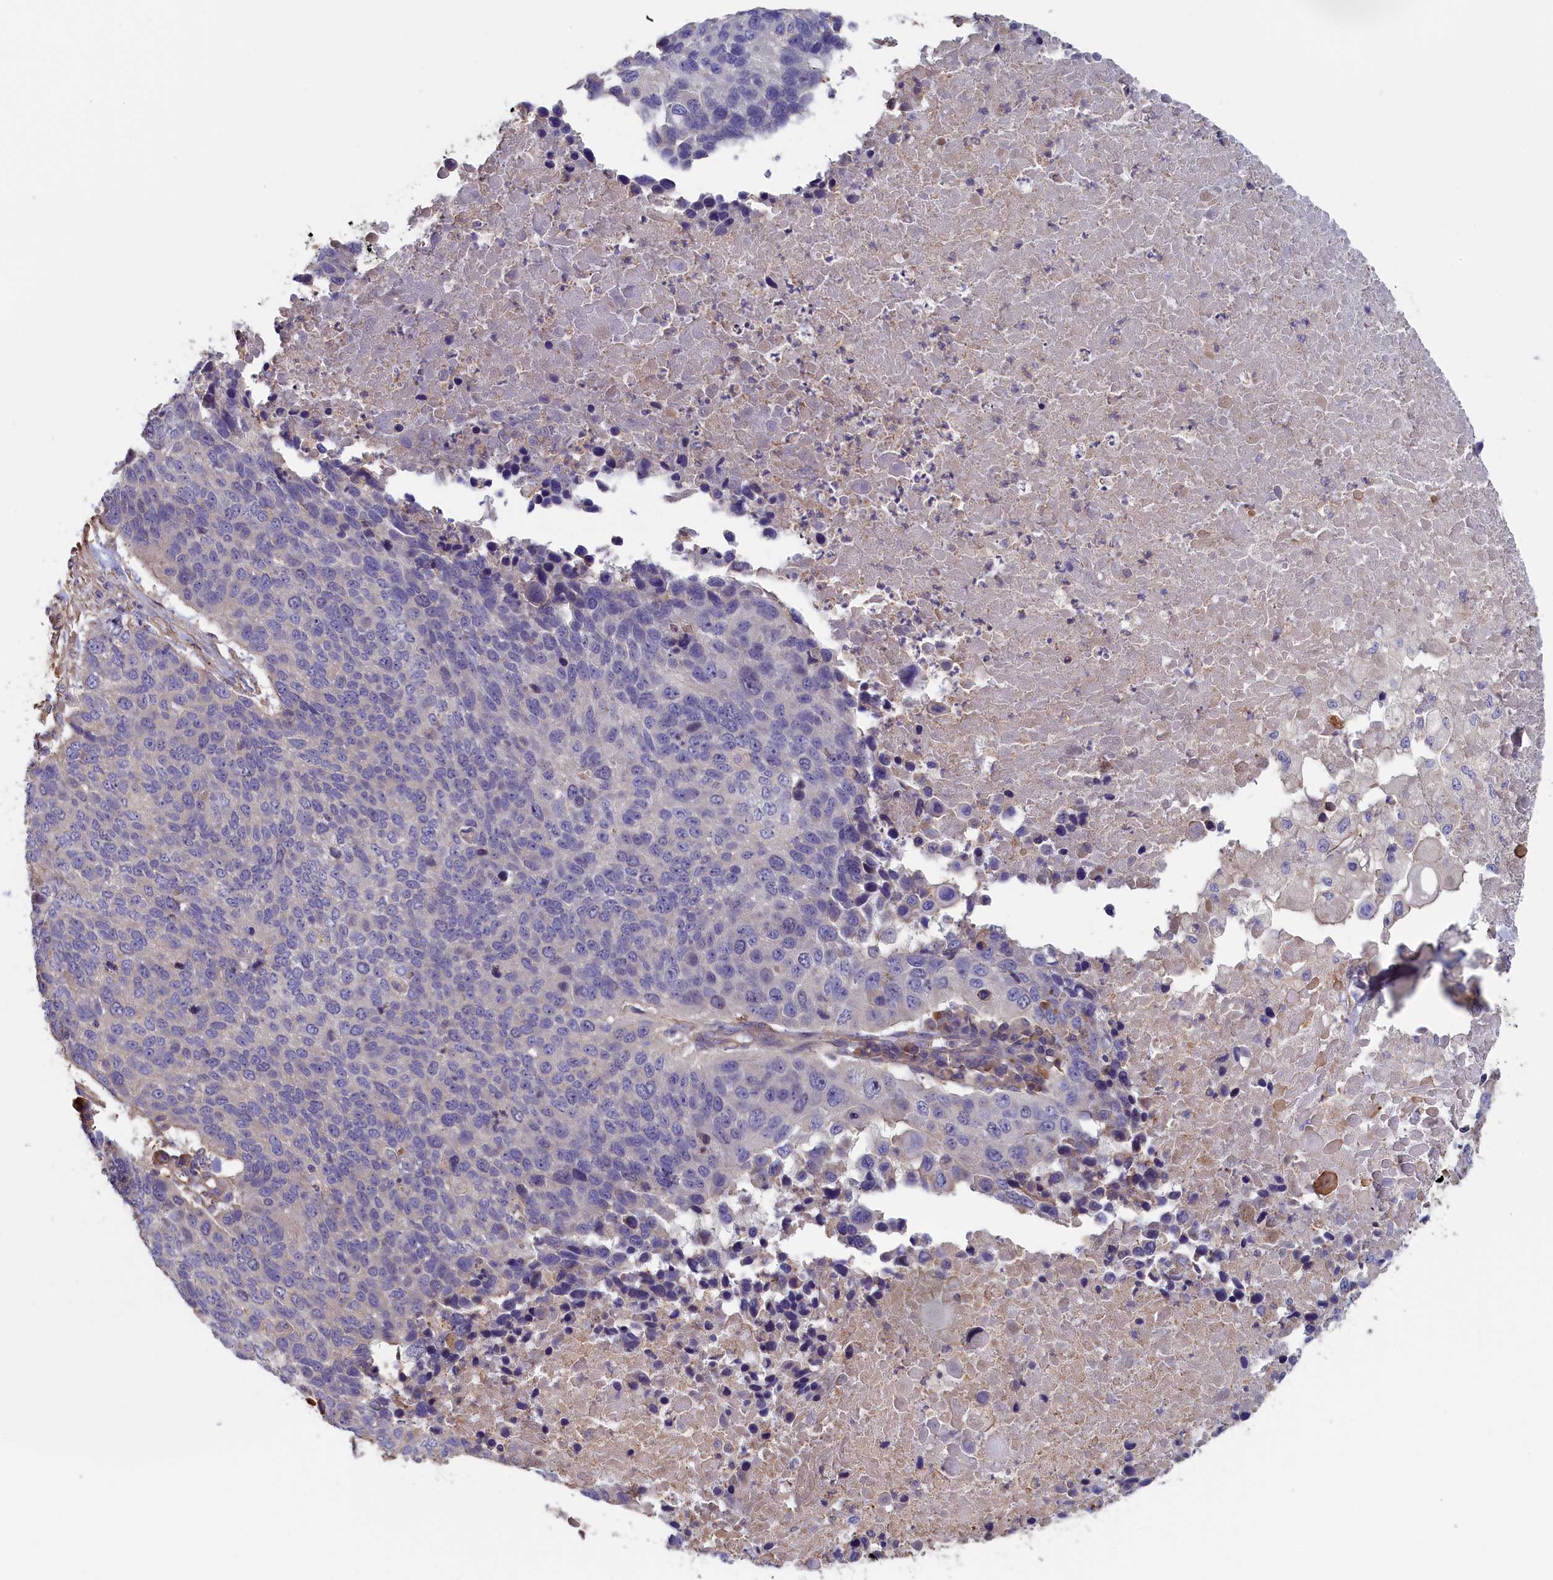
{"staining": {"intensity": "negative", "quantity": "none", "location": "none"}, "tissue": "lung cancer", "cell_type": "Tumor cells", "image_type": "cancer", "snomed": [{"axis": "morphology", "description": "Normal tissue, NOS"}, {"axis": "morphology", "description": "Squamous cell carcinoma, NOS"}, {"axis": "topography", "description": "Lymph node"}, {"axis": "topography", "description": "Lung"}], "caption": "Tumor cells are negative for protein expression in human squamous cell carcinoma (lung). (DAB immunohistochemistry with hematoxylin counter stain).", "gene": "ANKRD2", "patient": {"sex": "male", "age": 66}}